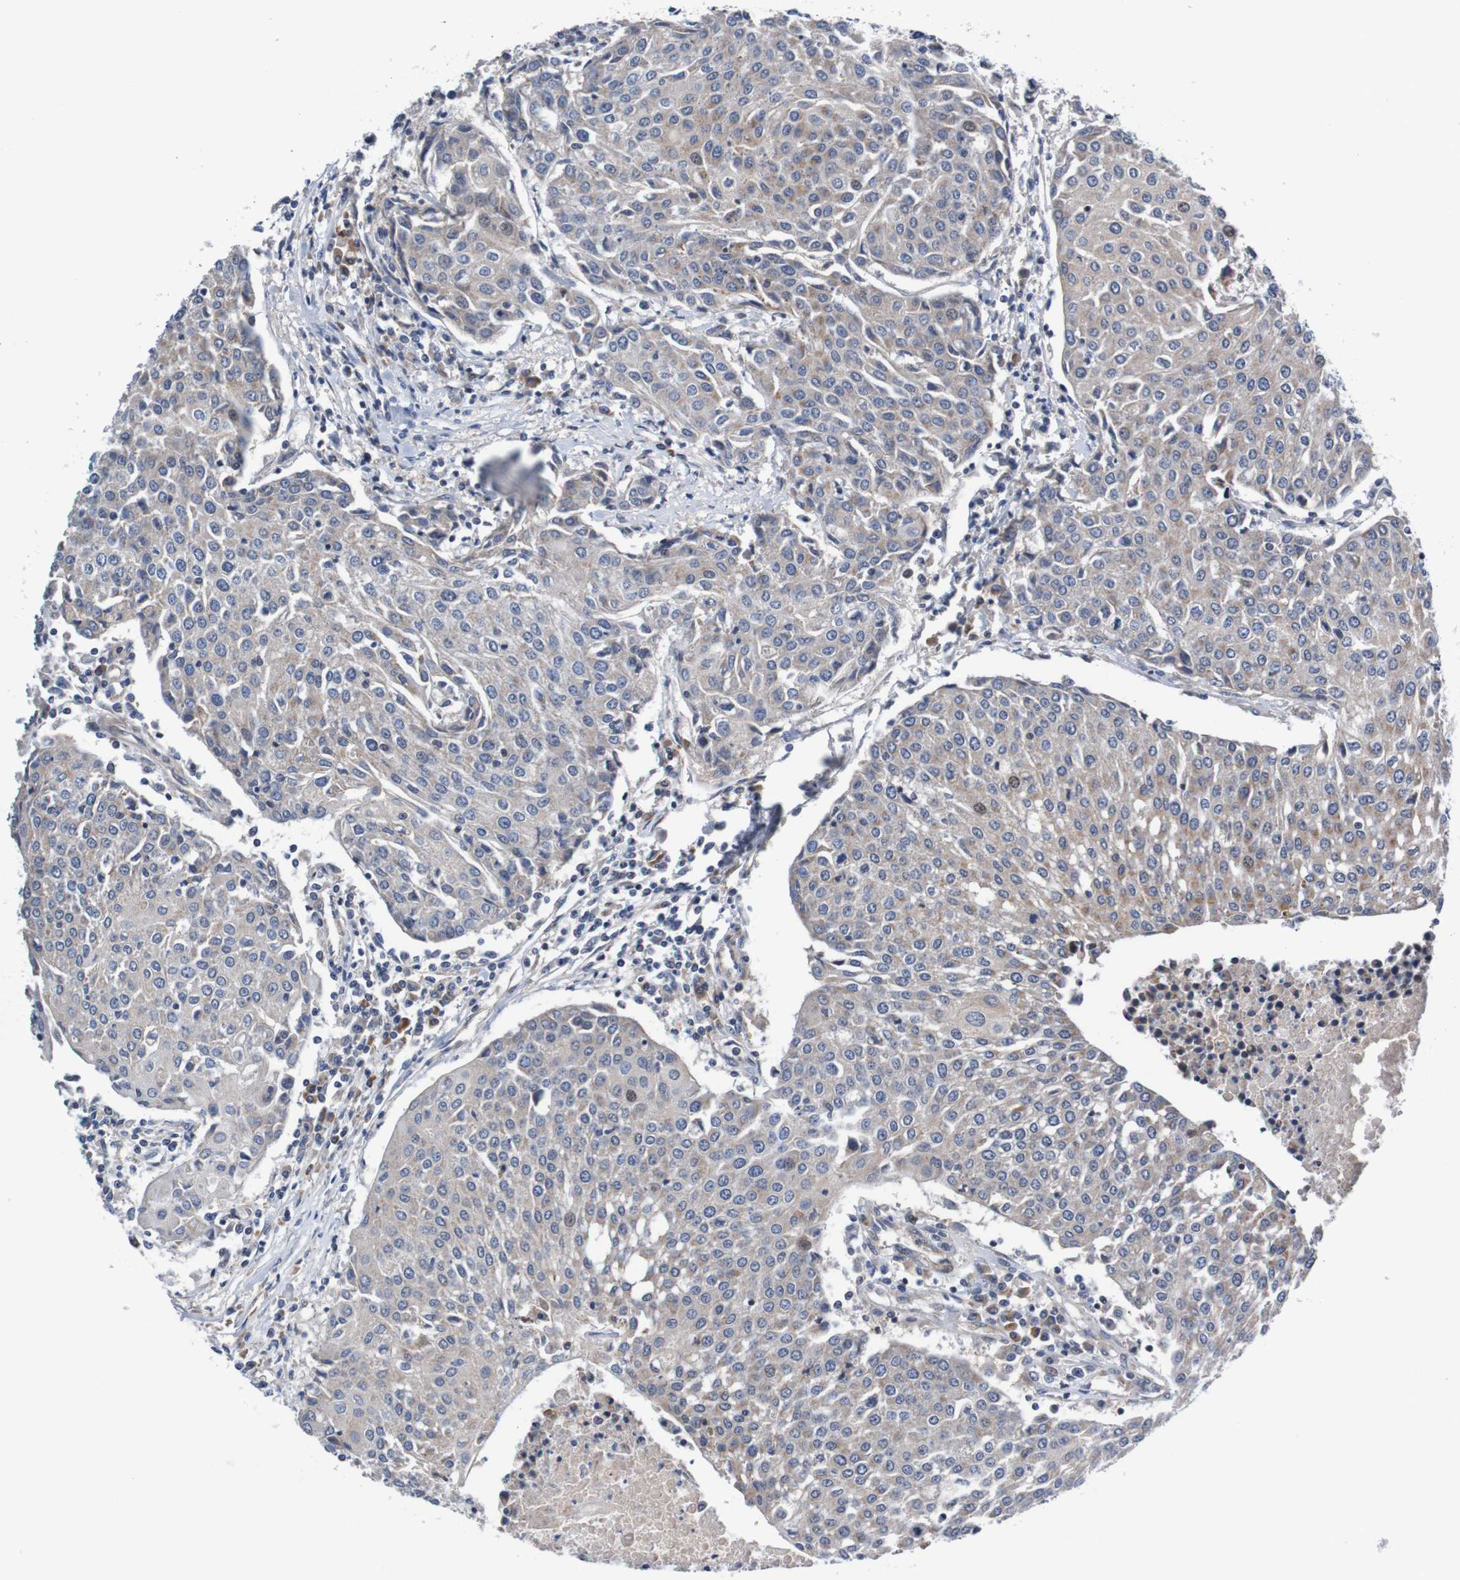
{"staining": {"intensity": "weak", "quantity": "<25%", "location": "cytoplasmic/membranous"}, "tissue": "urothelial cancer", "cell_type": "Tumor cells", "image_type": "cancer", "snomed": [{"axis": "morphology", "description": "Urothelial carcinoma, High grade"}, {"axis": "topography", "description": "Urinary bladder"}], "caption": "An image of human high-grade urothelial carcinoma is negative for staining in tumor cells. Nuclei are stained in blue.", "gene": "CPED1", "patient": {"sex": "female", "age": 85}}